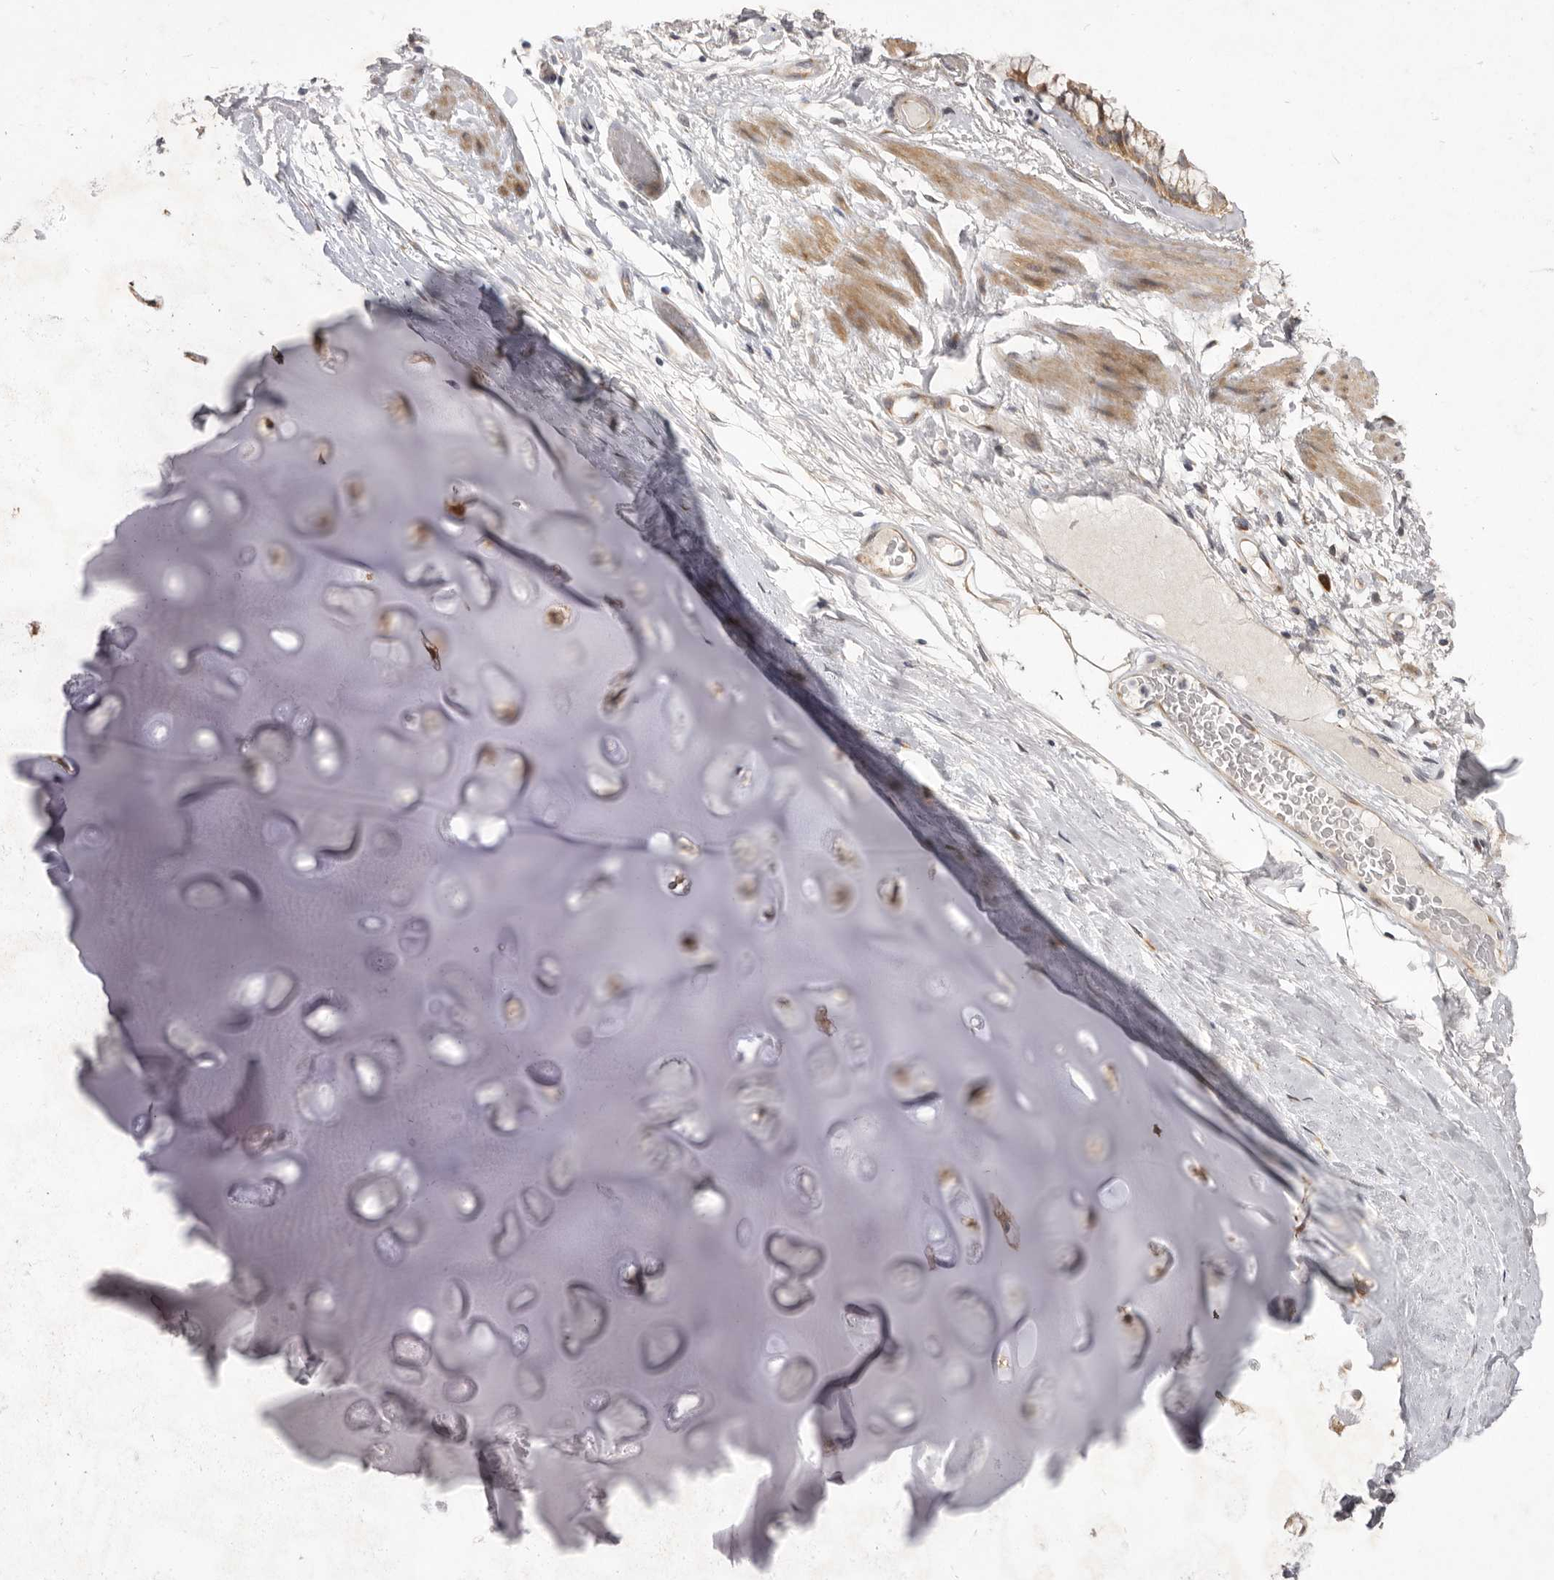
{"staining": {"intensity": "moderate", "quantity": ">75%", "location": "cytoplasmic/membranous"}, "tissue": "soft tissue", "cell_type": "Chondrocytes", "image_type": "normal", "snomed": [{"axis": "morphology", "description": "Normal tissue, NOS"}, {"axis": "topography", "description": "Bronchus"}], "caption": "Chondrocytes show moderate cytoplasmic/membranous staining in approximately >75% of cells in normal soft tissue.", "gene": "TBC1D8B", "patient": {"sex": "male", "age": 66}}